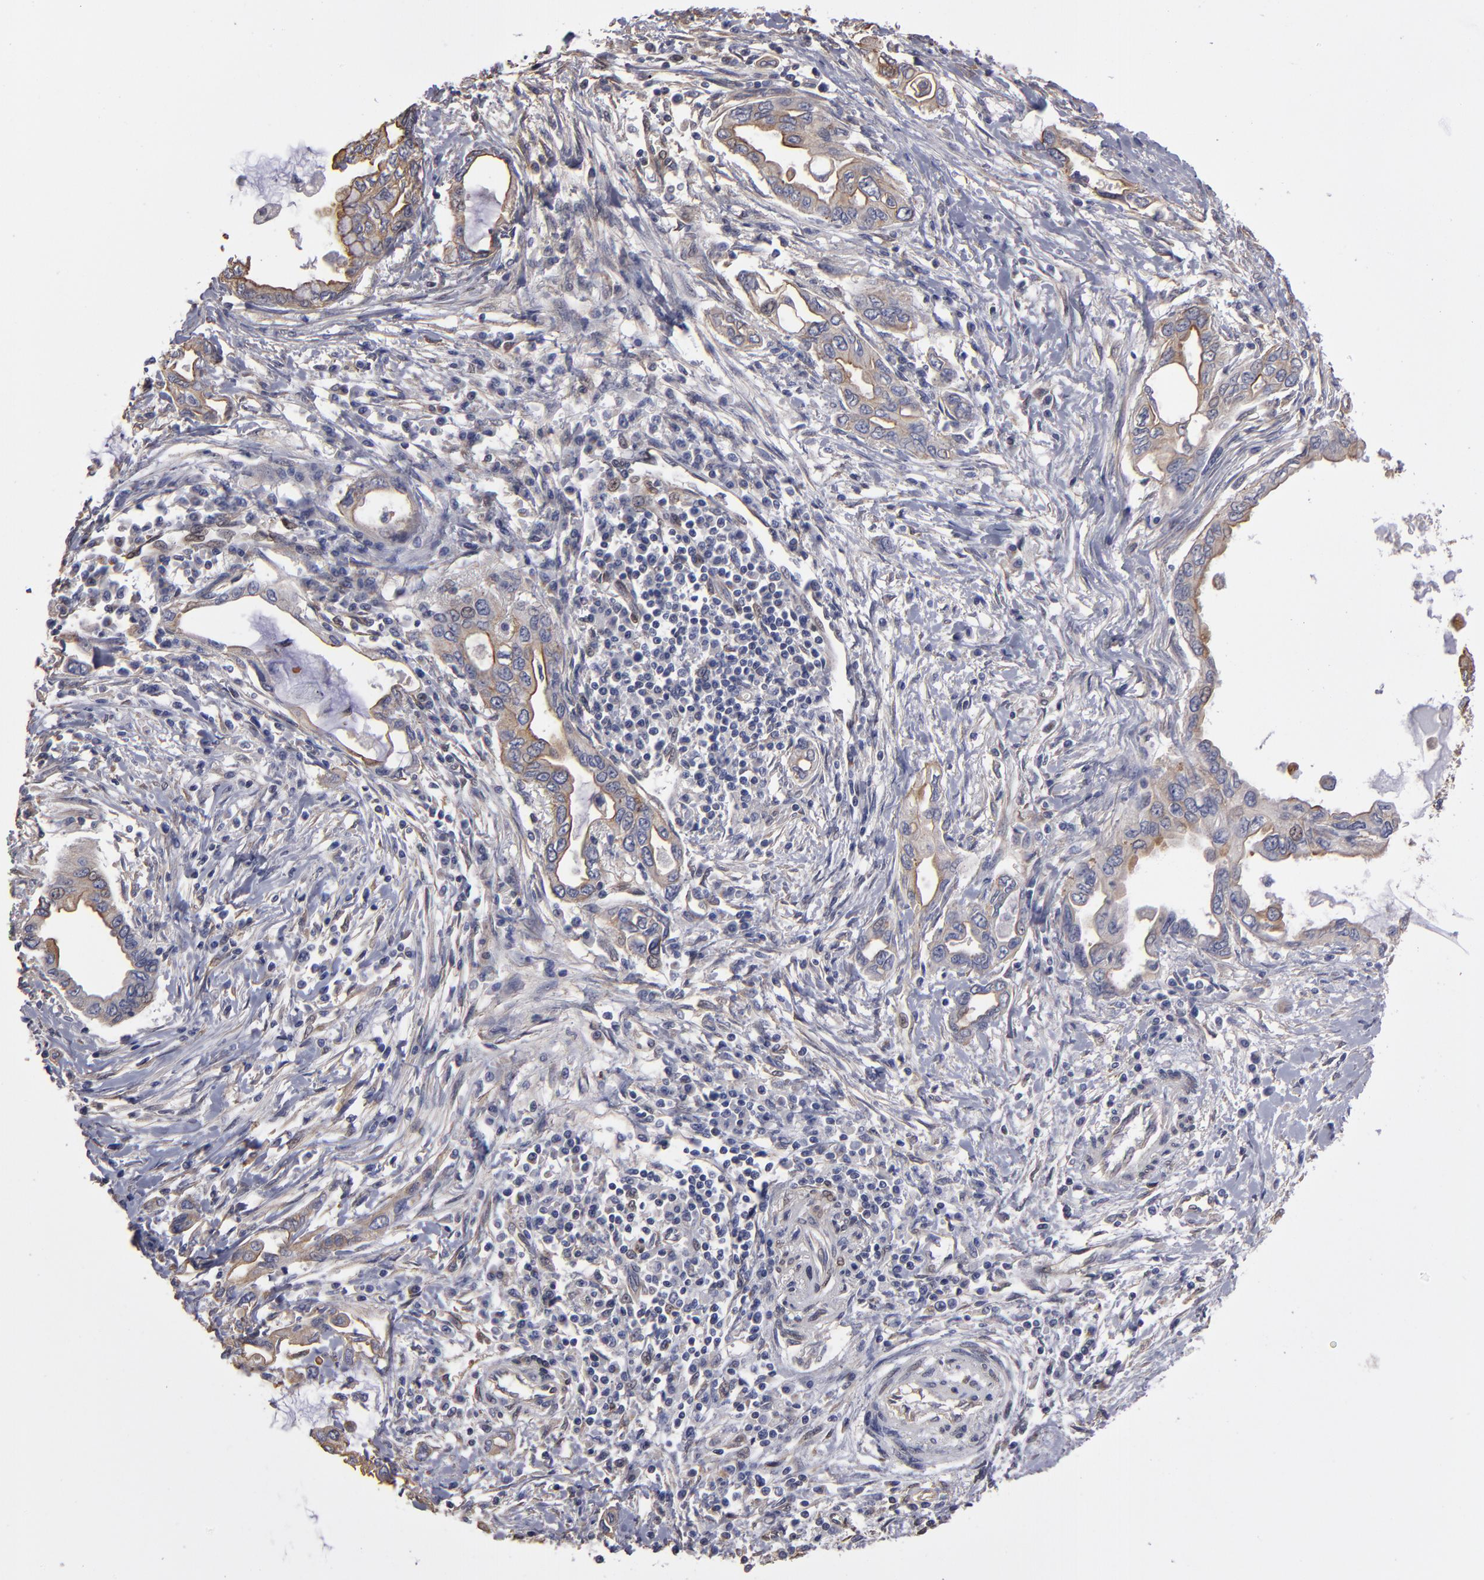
{"staining": {"intensity": "weak", "quantity": ">75%", "location": "cytoplasmic/membranous"}, "tissue": "pancreatic cancer", "cell_type": "Tumor cells", "image_type": "cancer", "snomed": [{"axis": "morphology", "description": "Adenocarcinoma, NOS"}, {"axis": "topography", "description": "Pancreas"}], "caption": "Brown immunohistochemical staining in human pancreatic adenocarcinoma demonstrates weak cytoplasmic/membranous positivity in approximately >75% of tumor cells.", "gene": "NDRG2", "patient": {"sex": "female", "age": 57}}